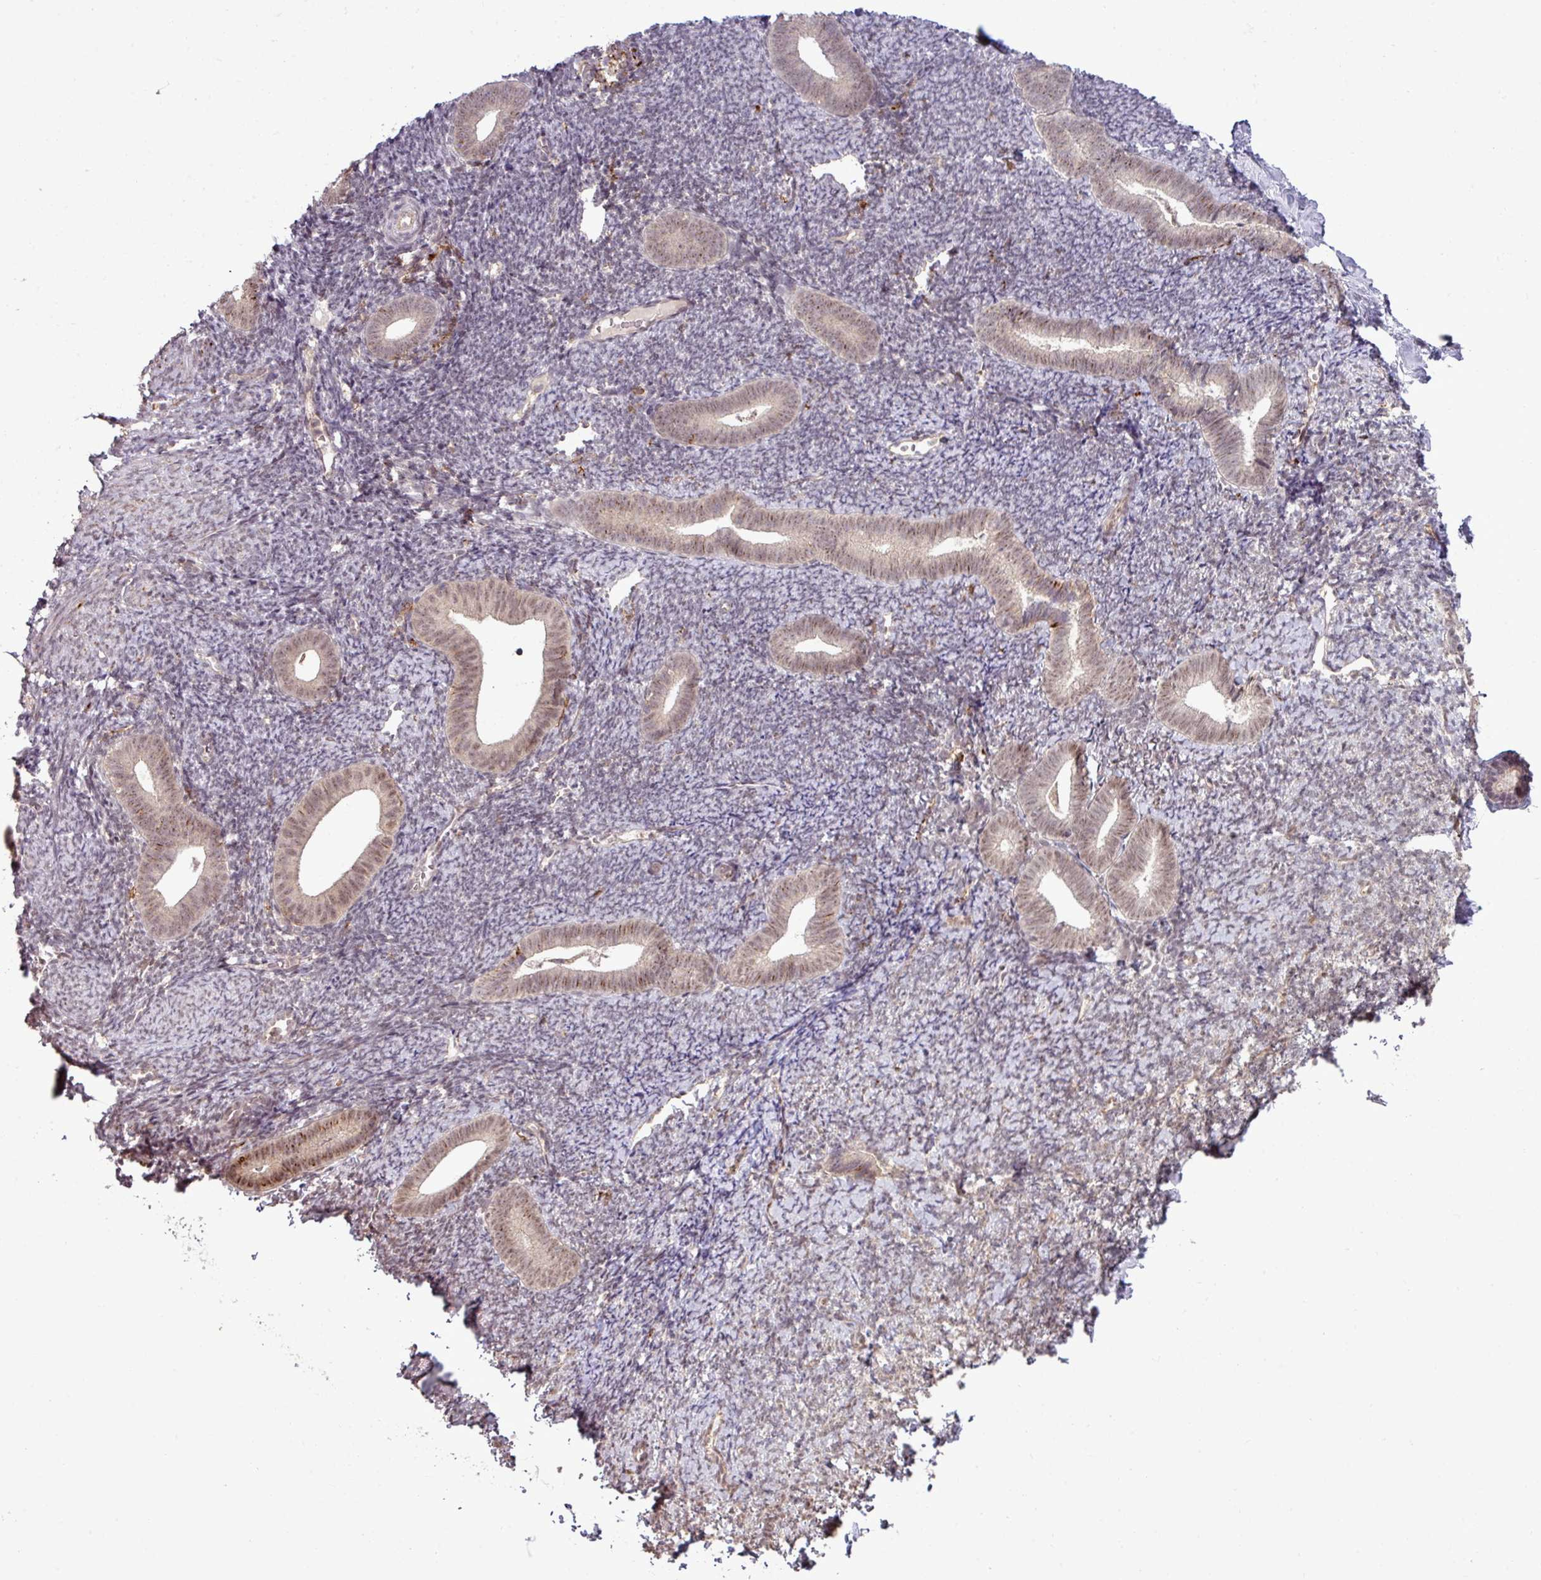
{"staining": {"intensity": "moderate", "quantity": "<25%", "location": "nuclear"}, "tissue": "endometrium", "cell_type": "Cells in endometrial stroma", "image_type": "normal", "snomed": [{"axis": "morphology", "description": "Normal tissue, NOS"}, {"axis": "topography", "description": "Endometrium"}], "caption": "The immunohistochemical stain labels moderate nuclear positivity in cells in endometrial stroma of benign endometrium.", "gene": "ZC2HC1C", "patient": {"sex": "female", "age": 39}}